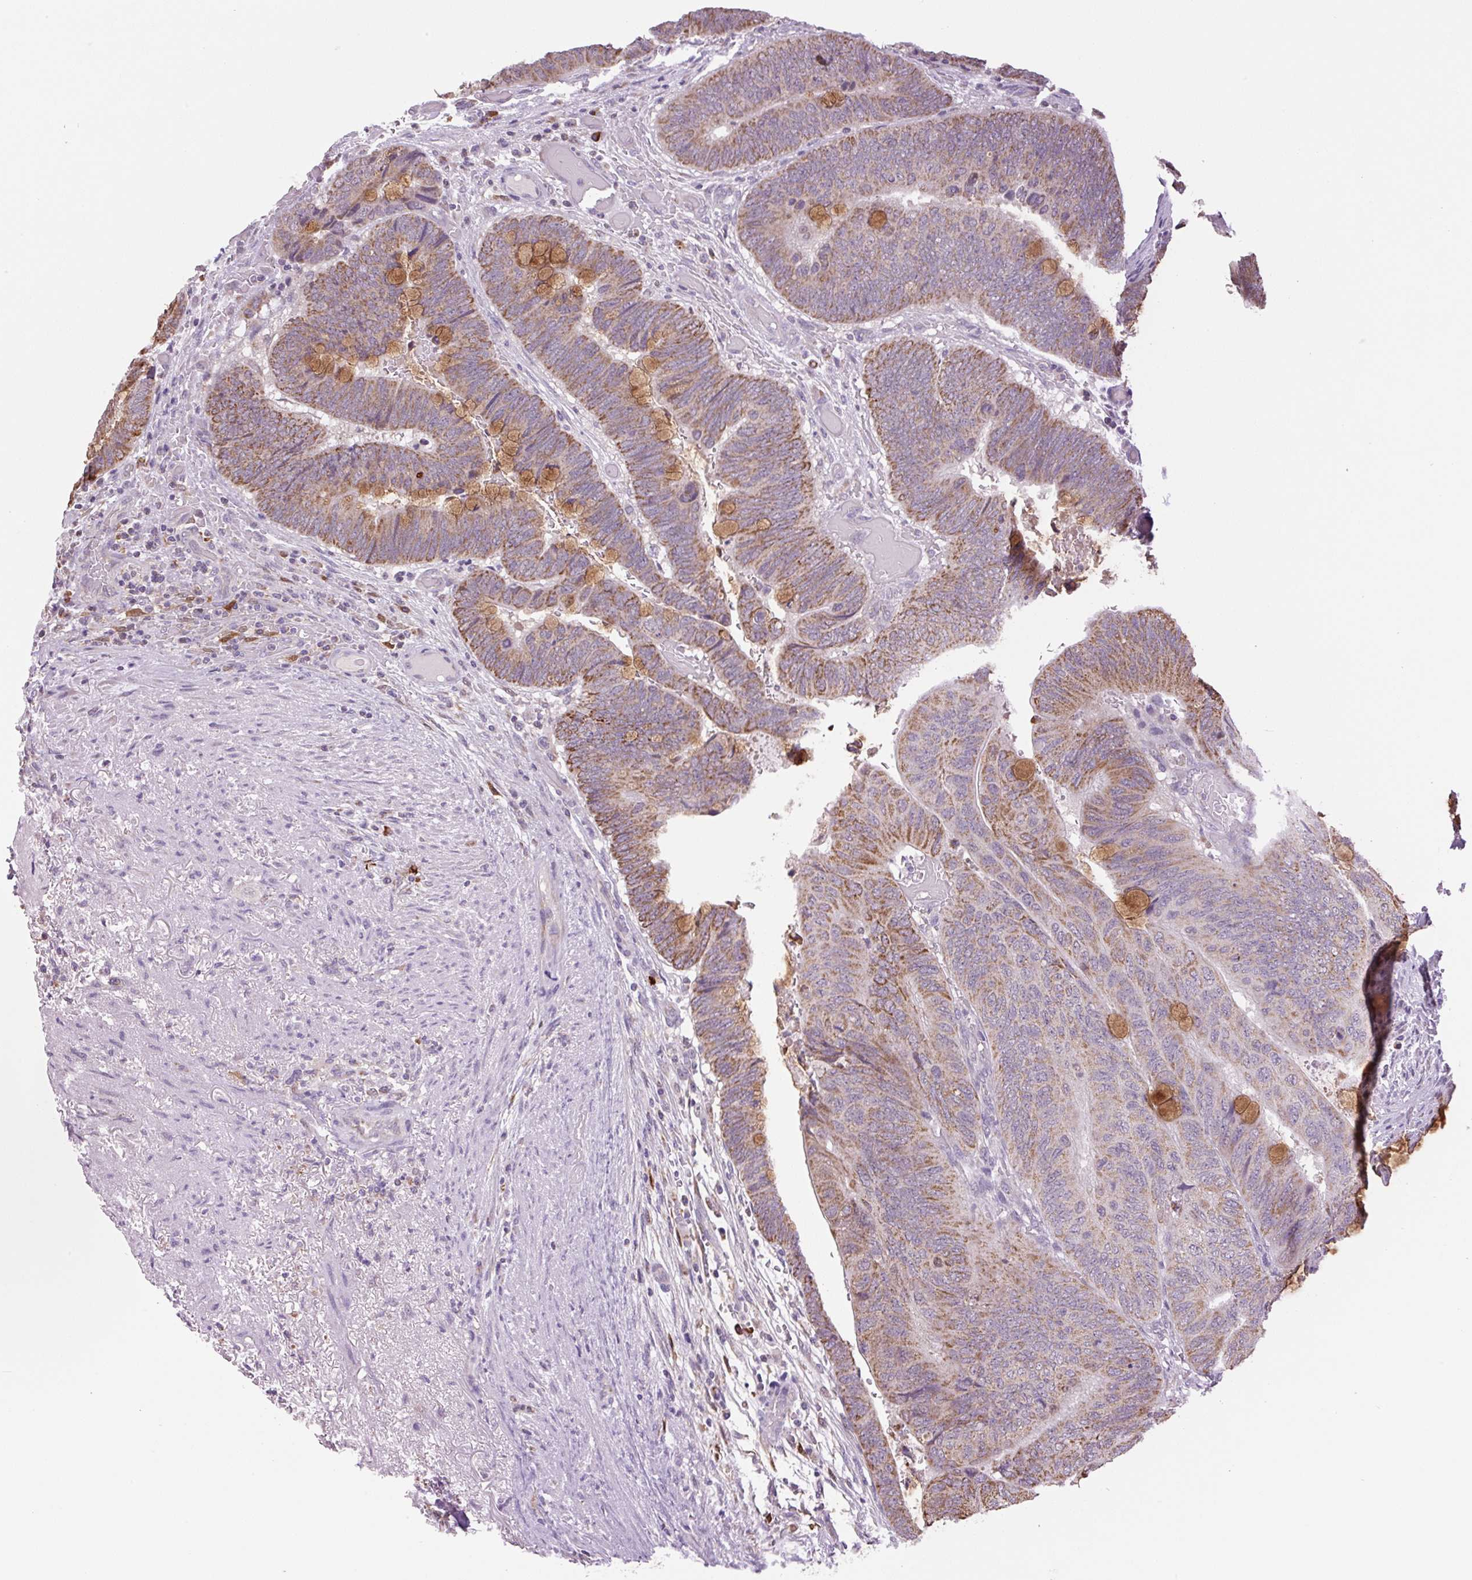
{"staining": {"intensity": "moderate", "quantity": ">75%", "location": "cytoplasmic/membranous"}, "tissue": "colorectal cancer", "cell_type": "Tumor cells", "image_type": "cancer", "snomed": [{"axis": "morphology", "description": "Normal tissue, NOS"}, {"axis": "morphology", "description": "Adenocarcinoma, NOS"}, {"axis": "topography", "description": "Rectum"}, {"axis": "topography", "description": "Peripheral nerve tissue"}], "caption": "Moderate cytoplasmic/membranous expression is seen in about >75% of tumor cells in colorectal cancer (adenocarcinoma). Immunohistochemistry stains the protein of interest in brown and the nuclei are stained blue.", "gene": "SGF29", "patient": {"sex": "male", "age": 92}}